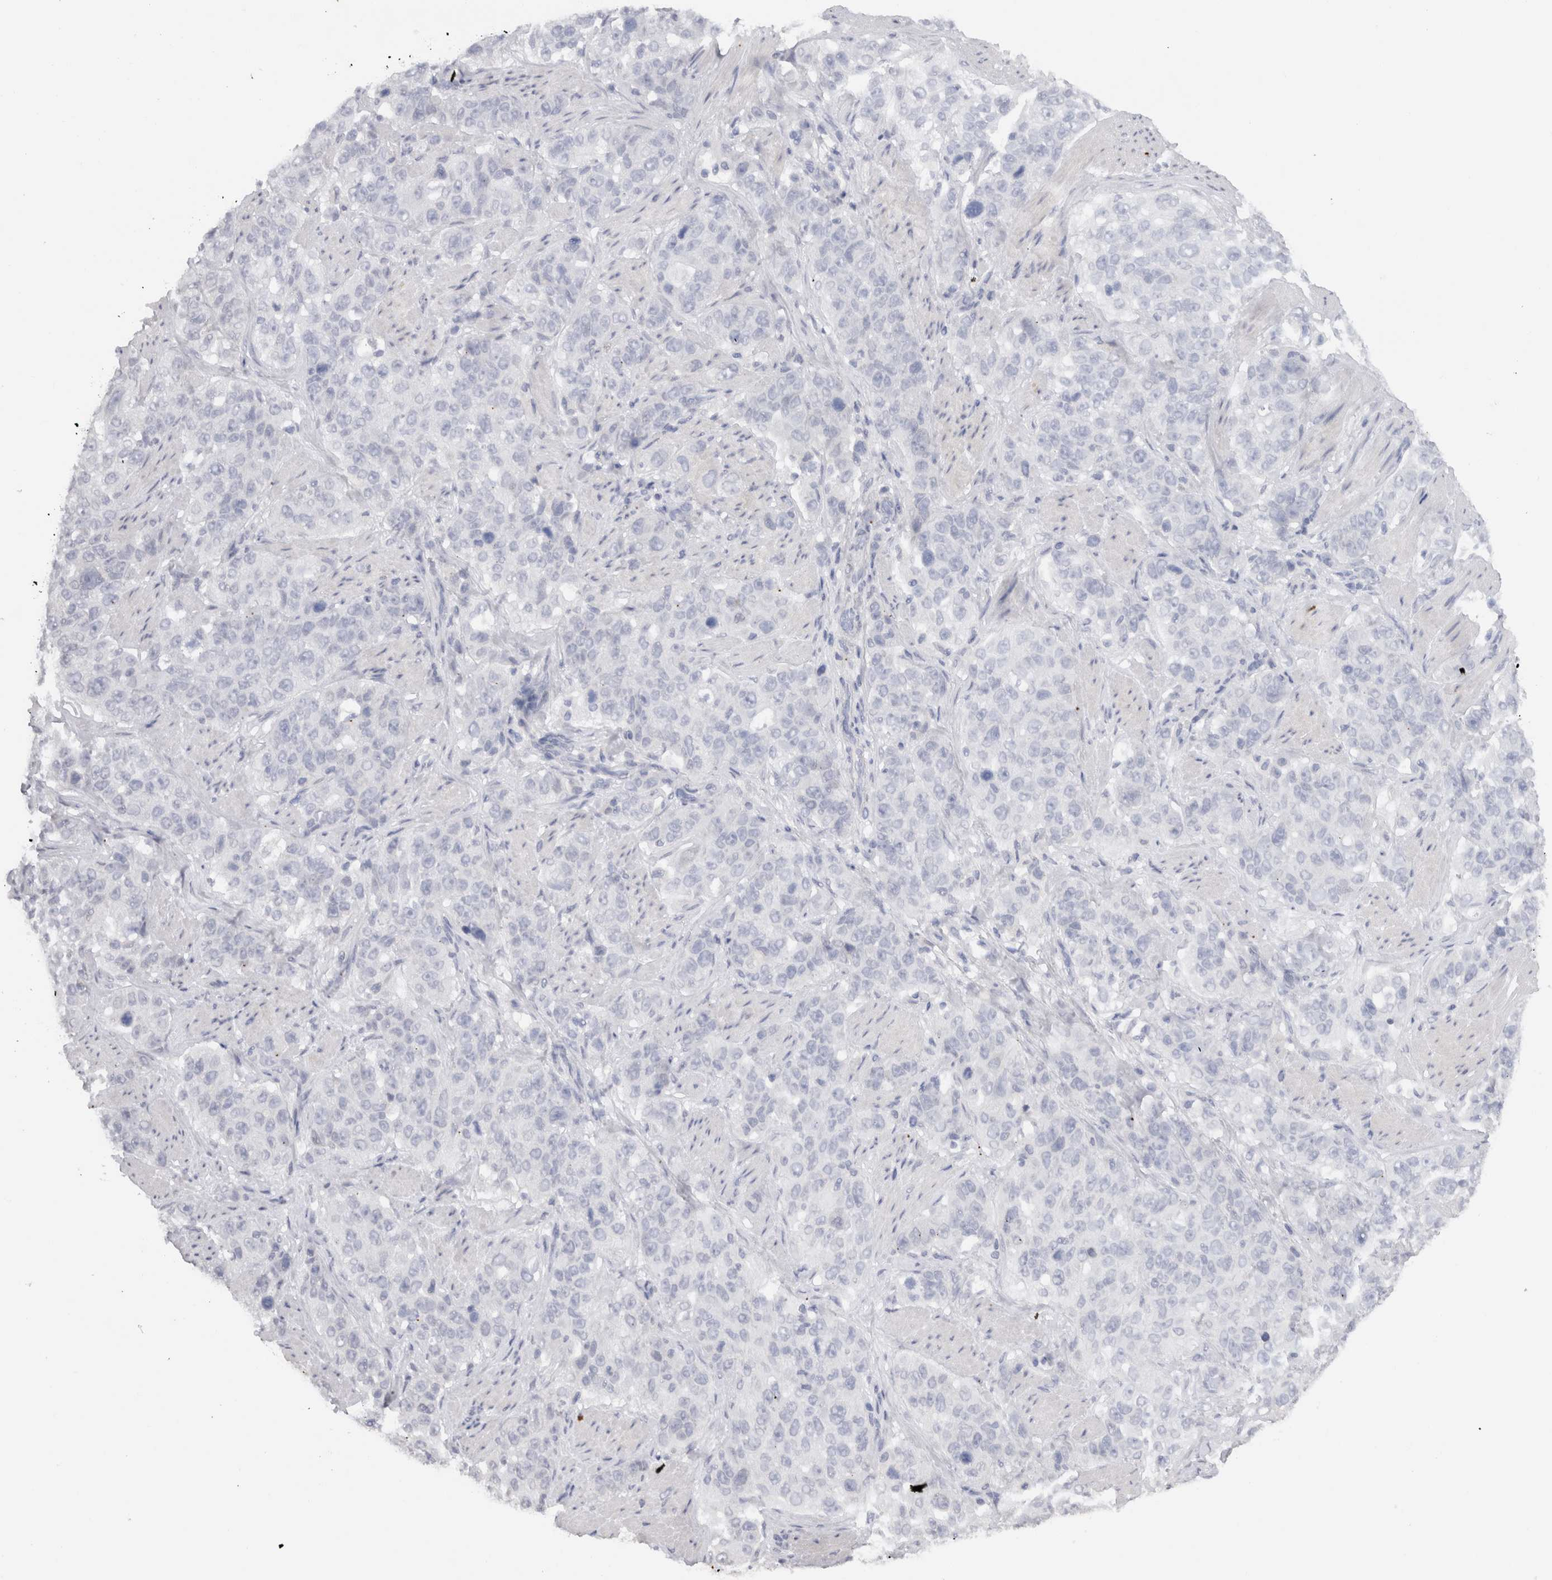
{"staining": {"intensity": "negative", "quantity": "none", "location": "none"}, "tissue": "stomach cancer", "cell_type": "Tumor cells", "image_type": "cancer", "snomed": [{"axis": "morphology", "description": "Adenocarcinoma, NOS"}, {"axis": "topography", "description": "Stomach"}], "caption": "Protein analysis of stomach cancer displays no significant expression in tumor cells.", "gene": "C9orf50", "patient": {"sex": "male", "age": 48}}